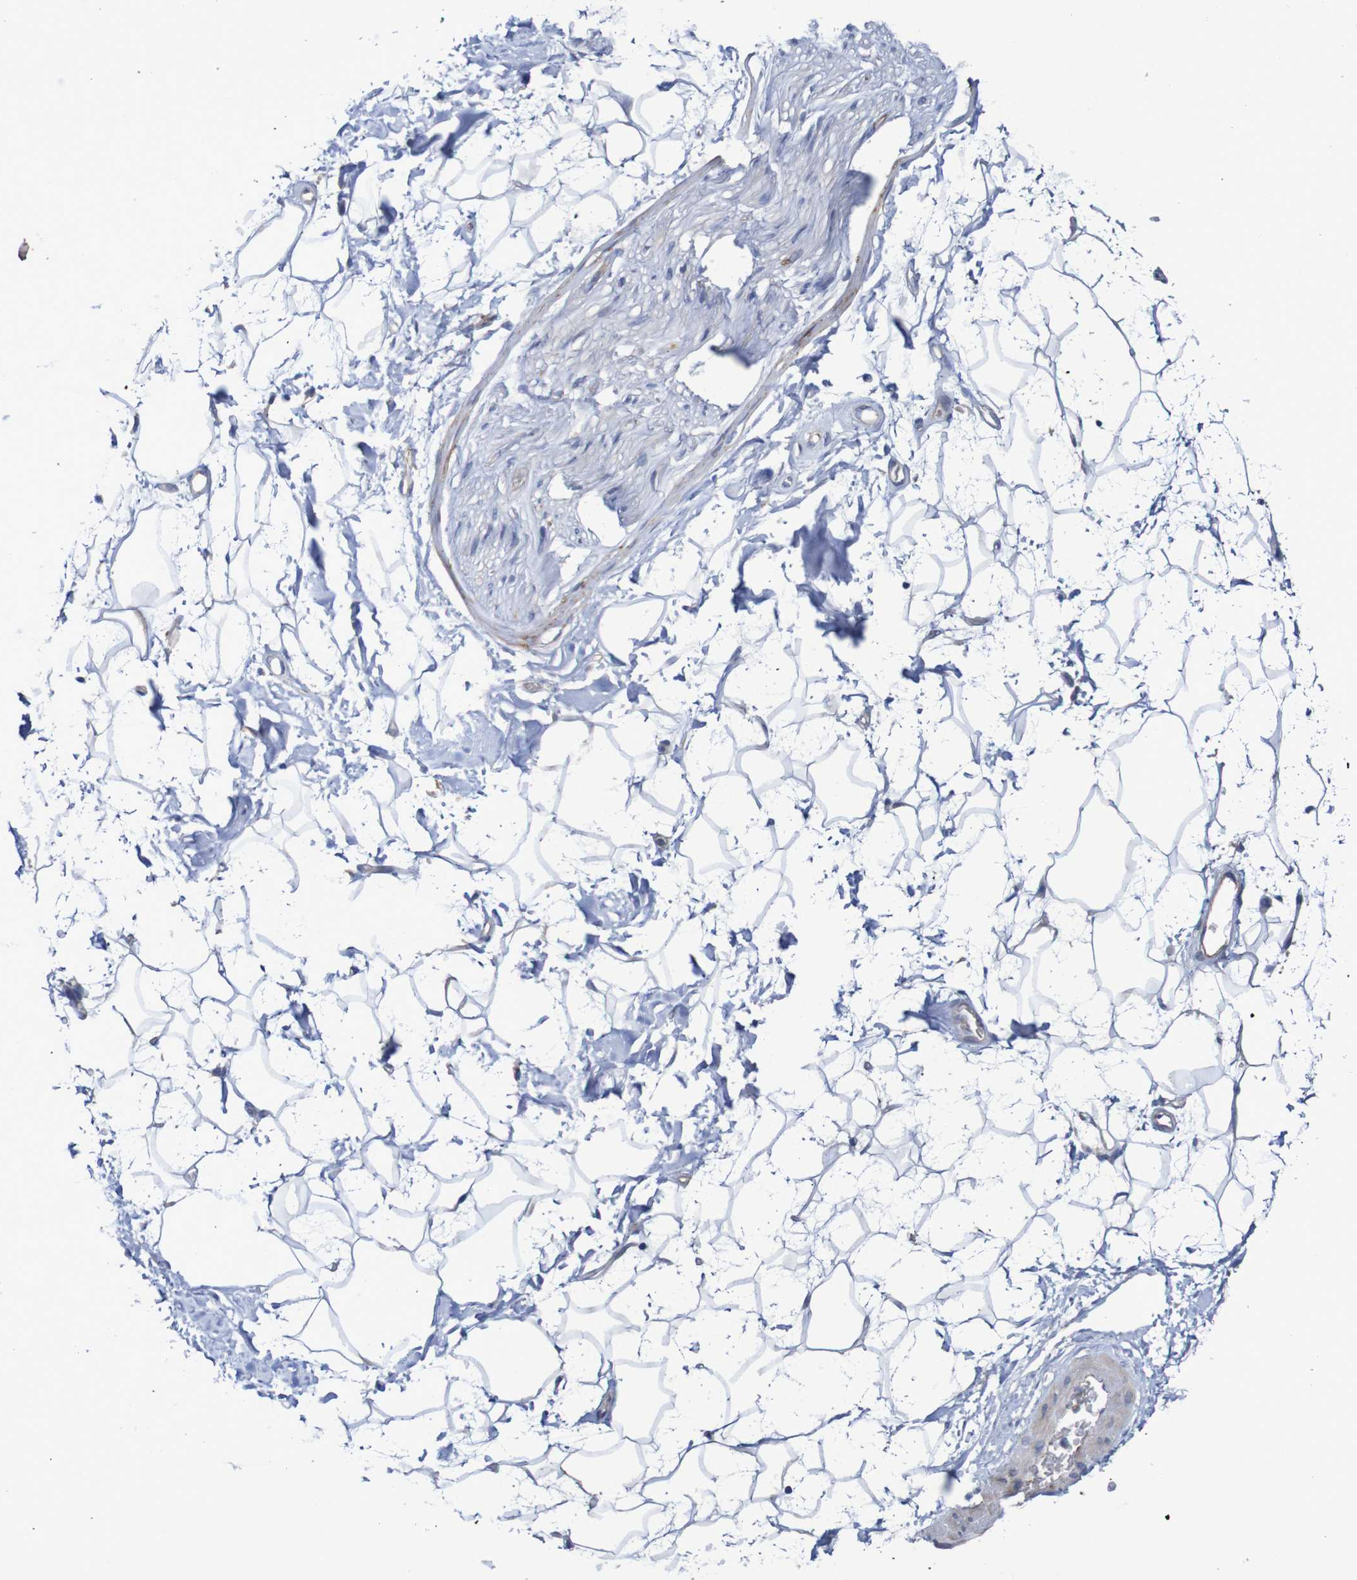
{"staining": {"intensity": "negative", "quantity": "none", "location": "none"}, "tissue": "adipose tissue", "cell_type": "Adipocytes", "image_type": "normal", "snomed": [{"axis": "morphology", "description": "Normal tissue, NOS"}, {"axis": "topography", "description": "Soft tissue"}], "caption": "Immunohistochemical staining of normal human adipose tissue displays no significant positivity in adipocytes. (DAB (3,3'-diaminobenzidine) immunohistochemistry (IHC) visualized using brightfield microscopy, high magnification).", "gene": "NECTIN2", "patient": {"sex": "male", "age": 72}}